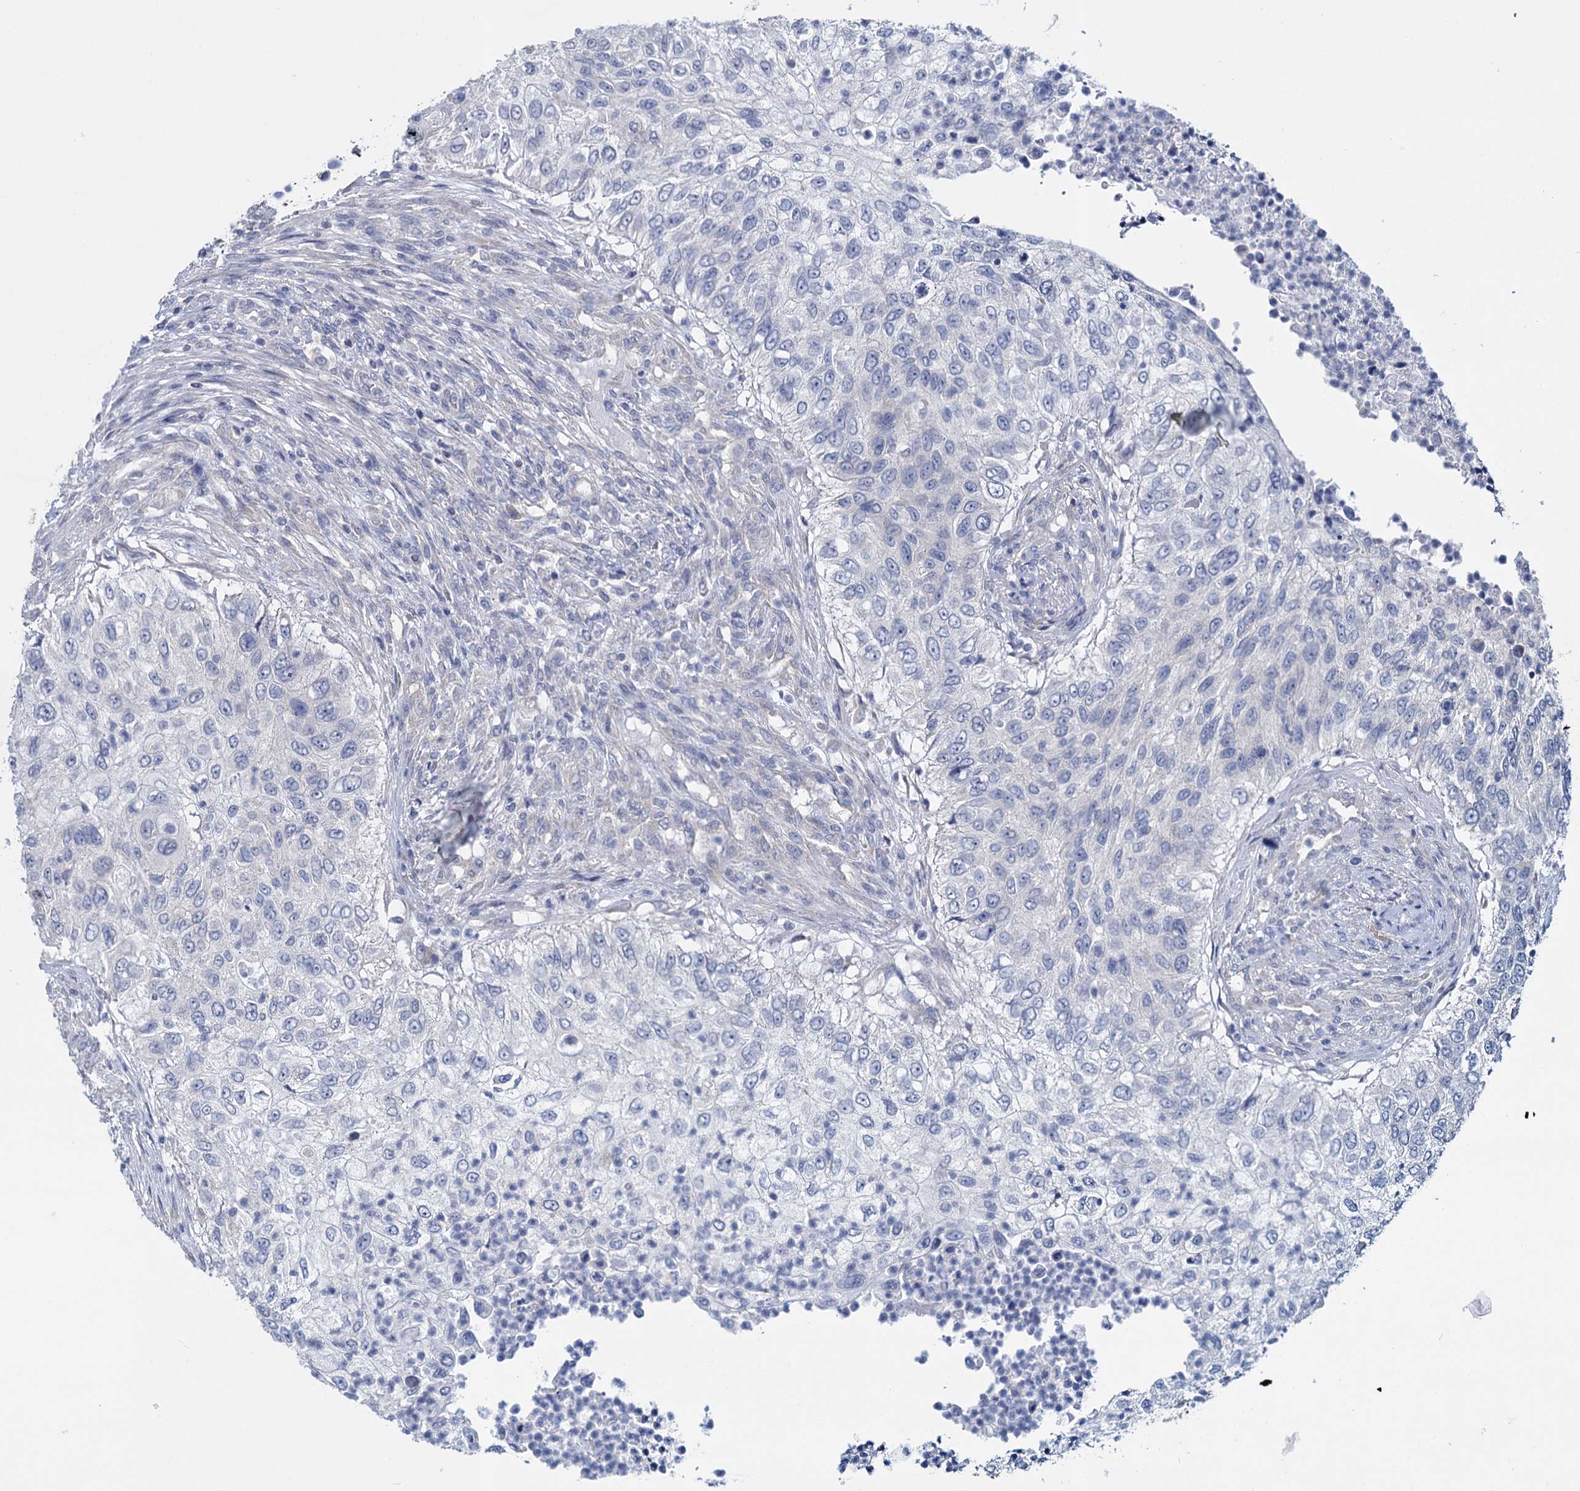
{"staining": {"intensity": "negative", "quantity": "none", "location": "none"}, "tissue": "urothelial cancer", "cell_type": "Tumor cells", "image_type": "cancer", "snomed": [{"axis": "morphology", "description": "Urothelial carcinoma, High grade"}, {"axis": "topography", "description": "Urinary bladder"}], "caption": "DAB (3,3'-diaminobenzidine) immunohistochemical staining of urothelial cancer reveals no significant positivity in tumor cells.", "gene": "GSTM2", "patient": {"sex": "female", "age": 60}}